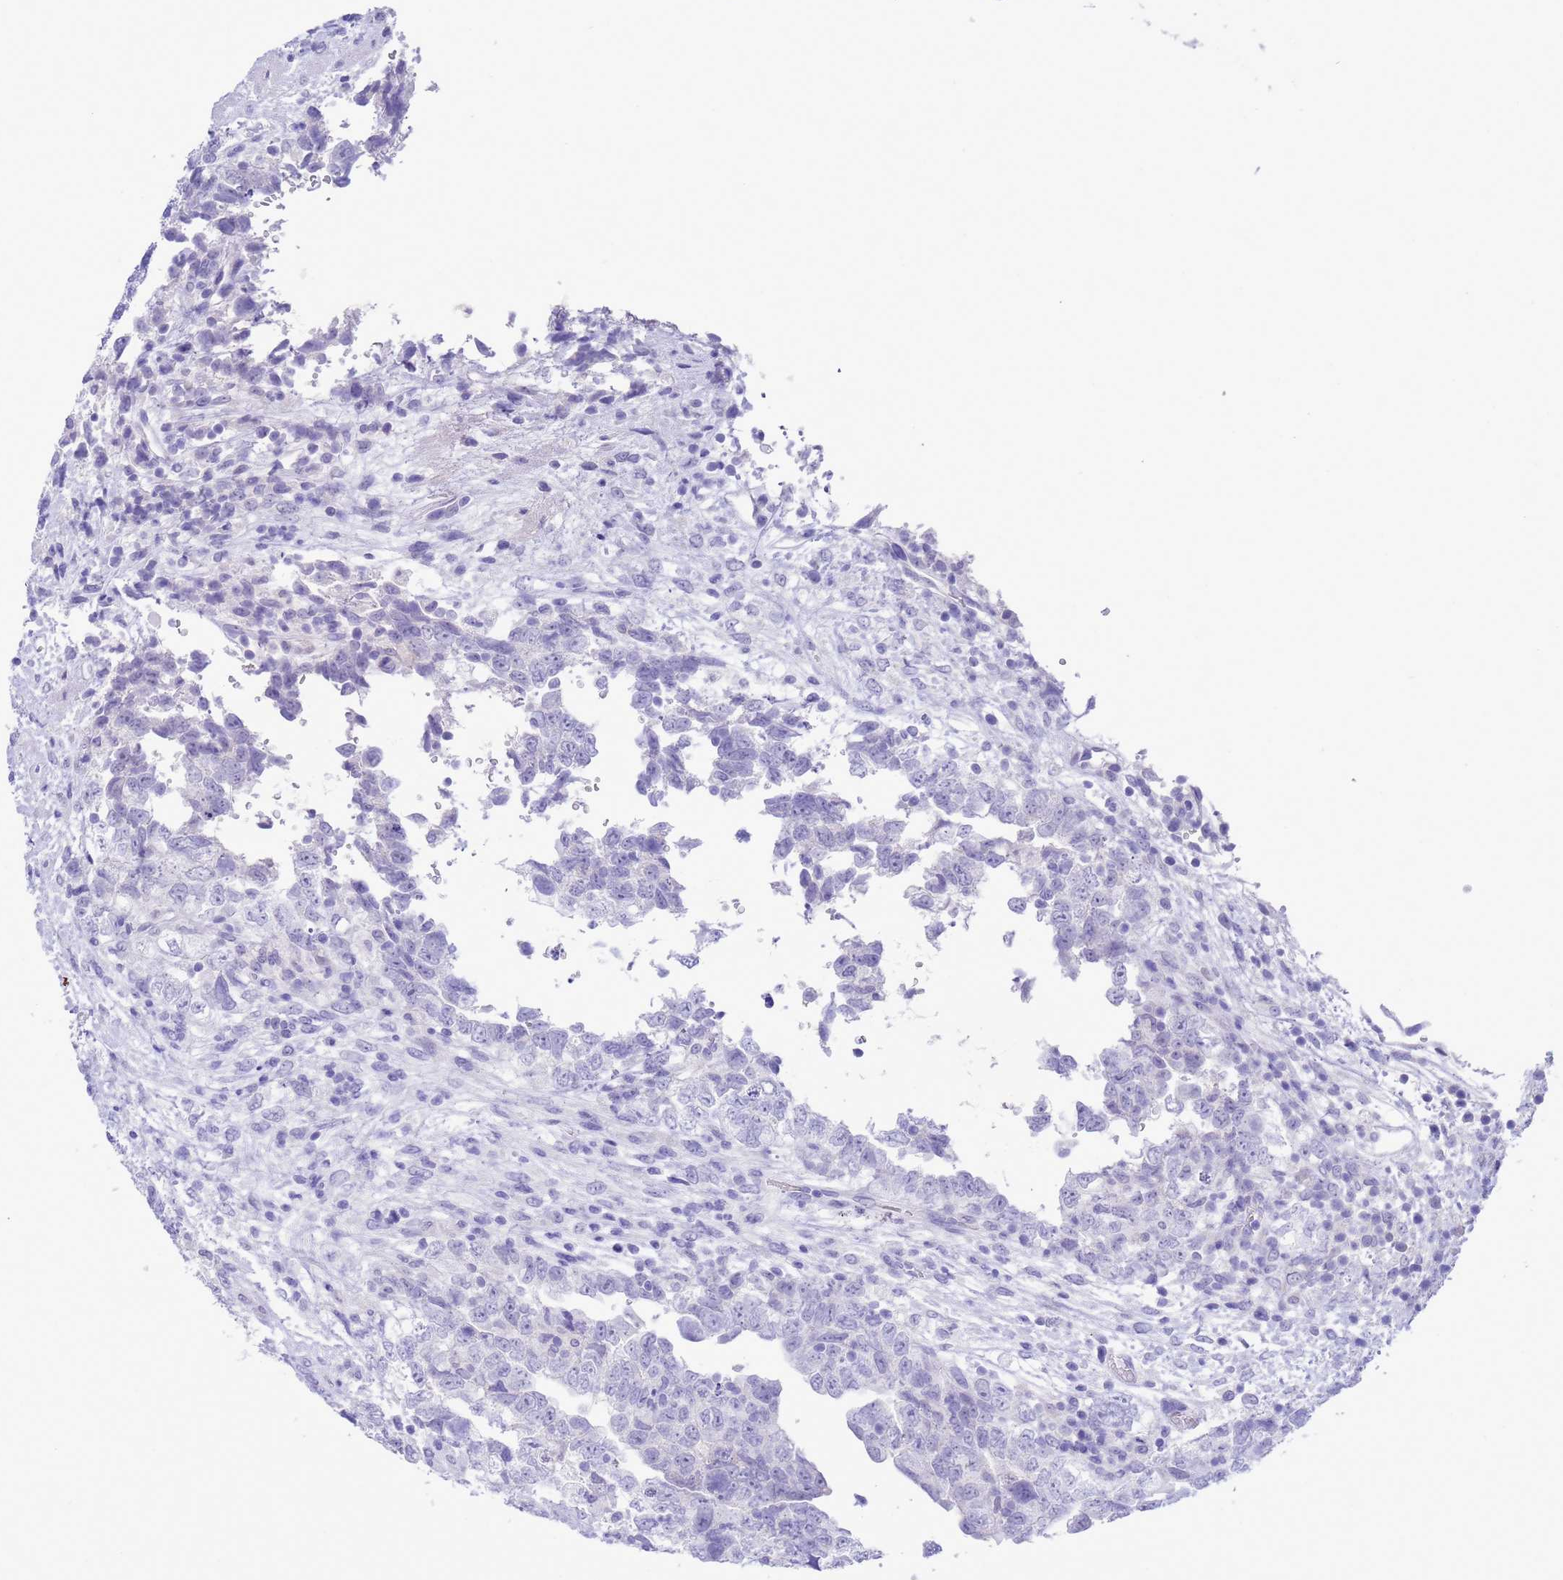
{"staining": {"intensity": "negative", "quantity": "none", "location": "none"}, "tissue": "testis cancer", "cell_type": "Tumor cells", "image_type": "cancer", "snomed": [{"axis": "morphology", "description": "Carcinoma, Embryonal, NOS"}, {"axis": "topography", "description": "Testis"}], "caption": "This is a image of IHC staining of testis embryonal carcinoma, which shows no staining in tumor cells. Nuclei are stained in blue.", "gene": "GSTM1", "patient": {"sex": "male", "age": 37}}